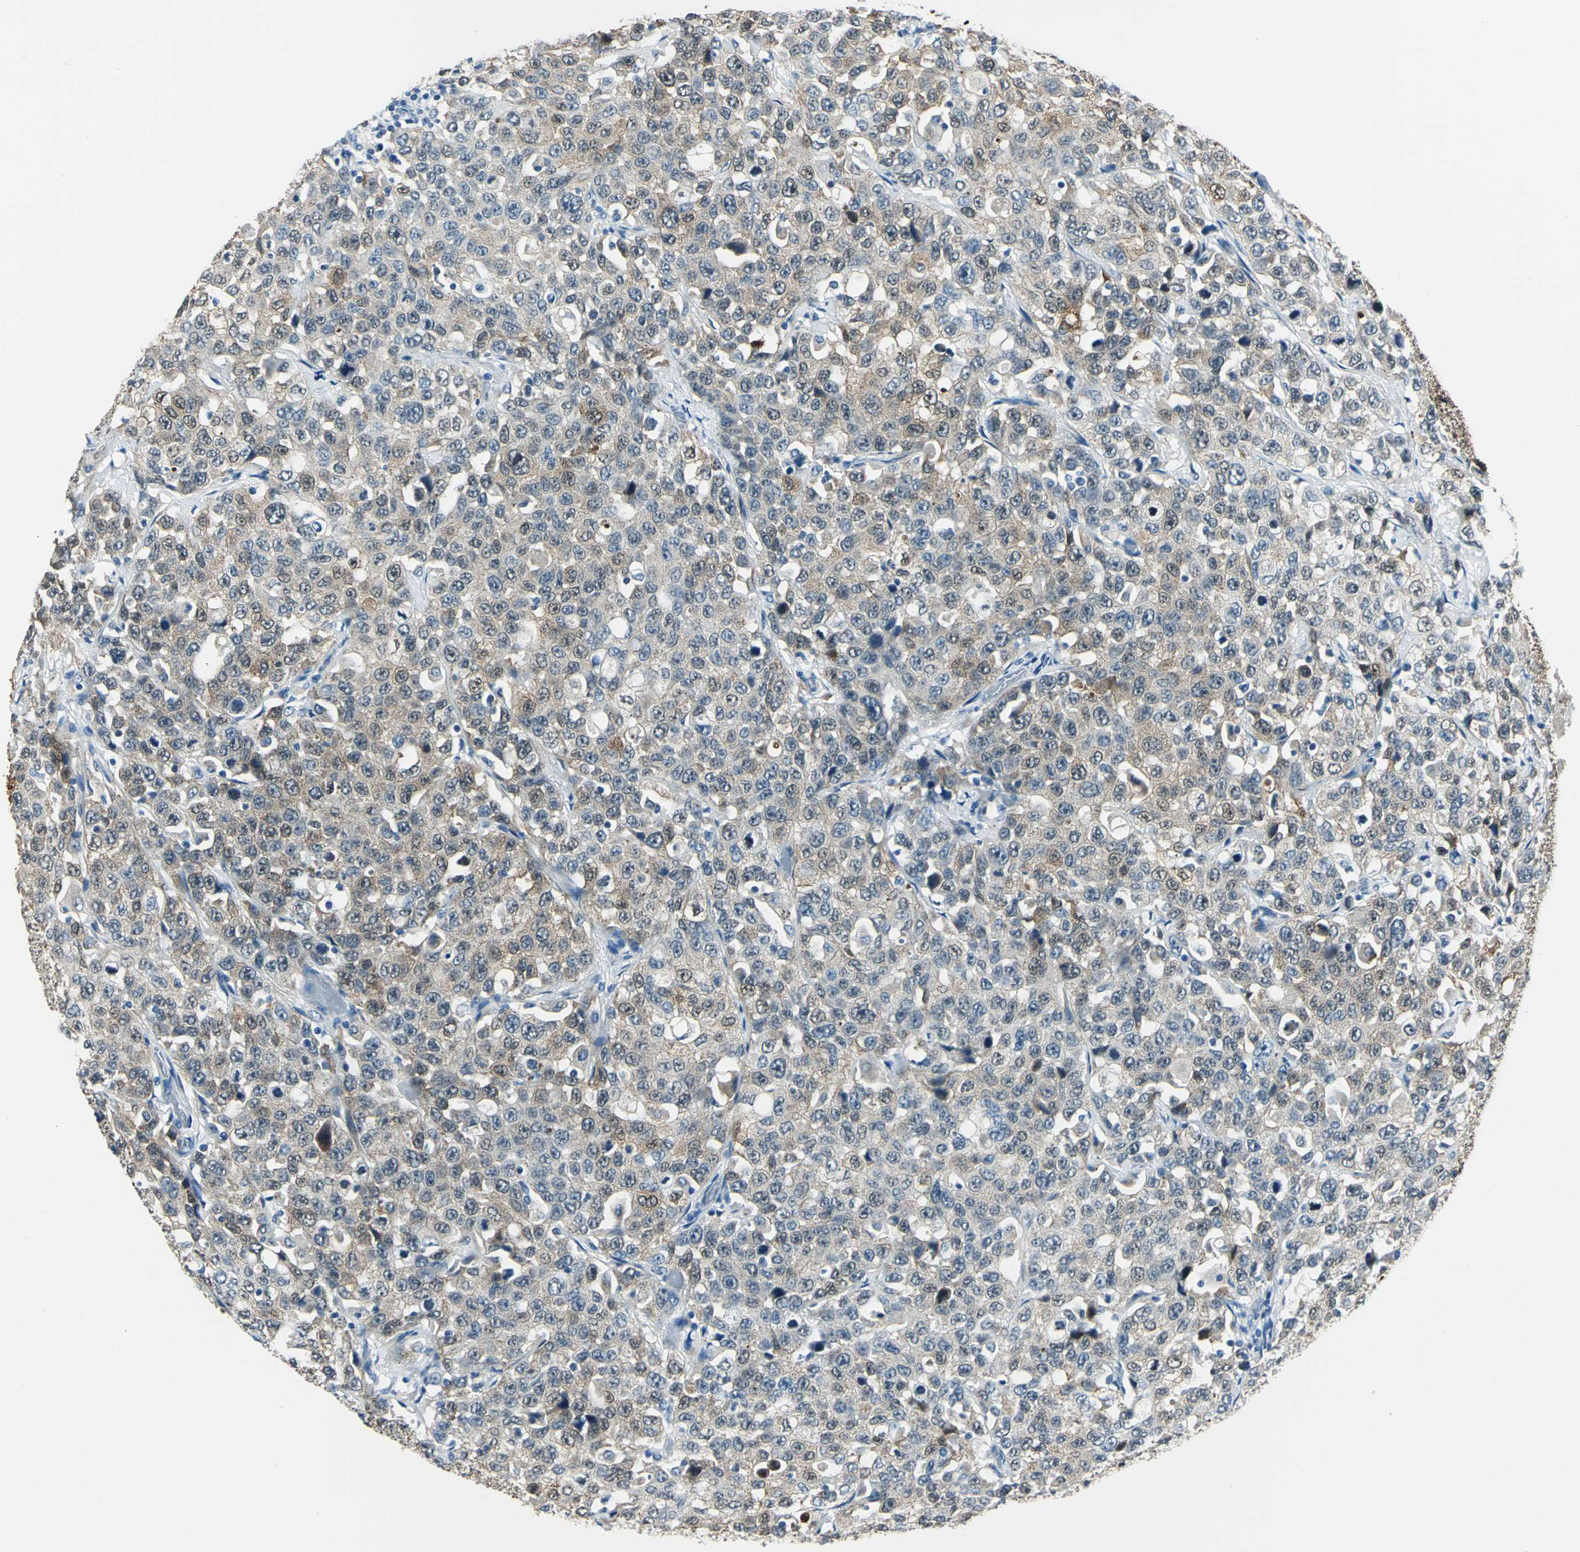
{"staining": {"intensity": "weak", "quantity": "25%-75%", "location": "cytoplasmic/membranous"}, "tissue": "stomach cancer", "cell_type": "Tumor cells", "image_type": "cancer", "snomed": [{"axis": "morphology", "description": "Normal tissue, NOS"}, {"axis": "morphology", "description": "Adenocarcinoma, NOS"}, {"axis": "topography", "description": "Stomach"}], "caption": "This image shows stomach cancer (adenocarcinoma) stained with IHC to label a protein in brown. The cytoplasmic/membranous of tumor cells show weak positivity for the protein. Nuclei are counter-stained blue.", "gene": "HSPB1", "patient": {"sex": "male", "age": 48}}